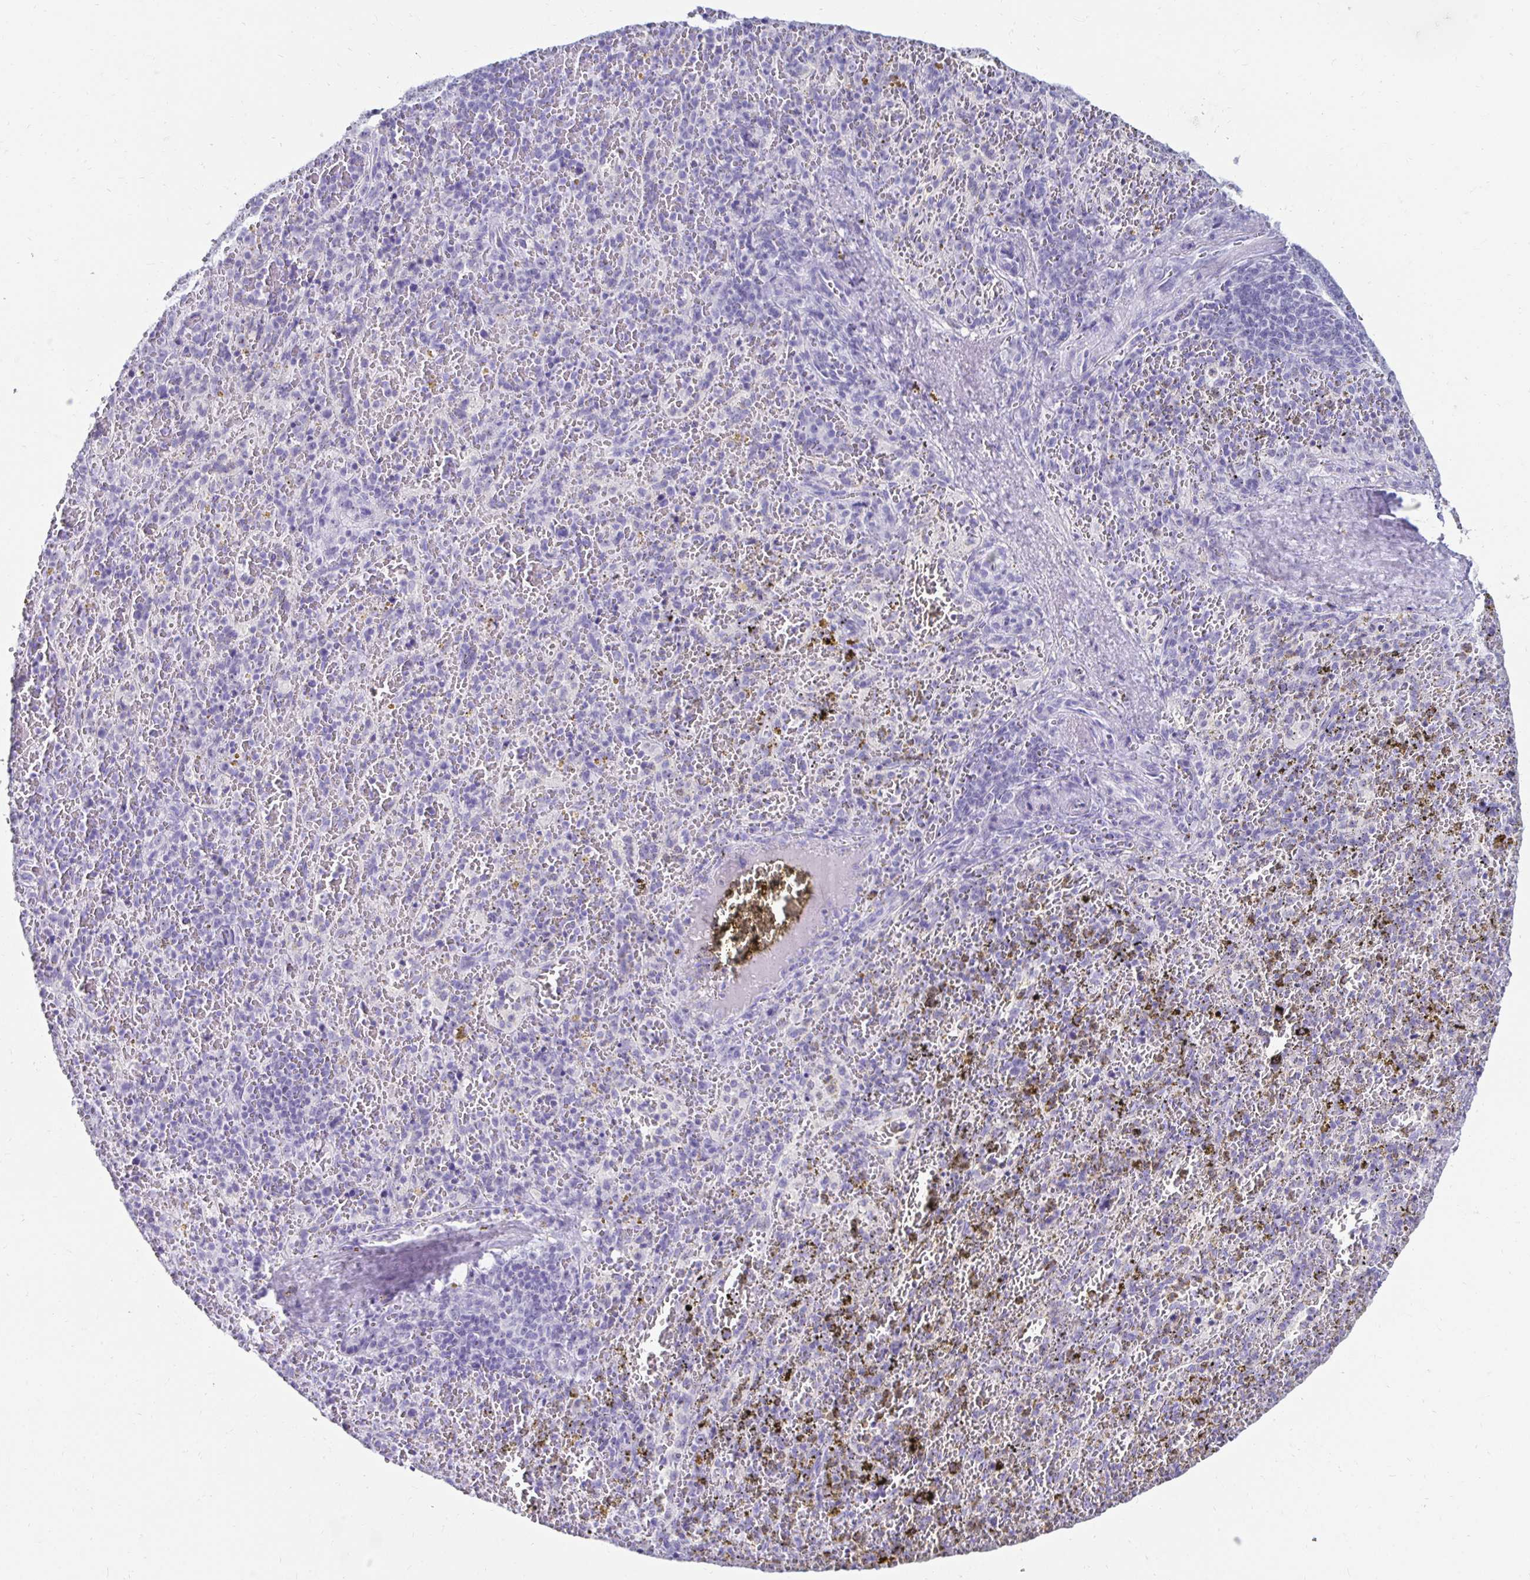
{"staining": {"intensity": "negative", "quantity": "none", "location": "none"}, "tissue": "spleen", "cell_type": "Cells in red pulp", "image_type": "normal", "snomed": [{"axis": "morphology", "description": "Normal tissue, NOS"}, {"axis": "topography", "description": "Spleen"}], "caption": "IHC micrograph of unremarkable spleen: spleen stained with DAB exhibits no significant protein expression in cells in red pulp. (DAB immunohistochemistry, high magnification).", "gene": "CST6", "patient": {"sex": "female", "age": 50}}